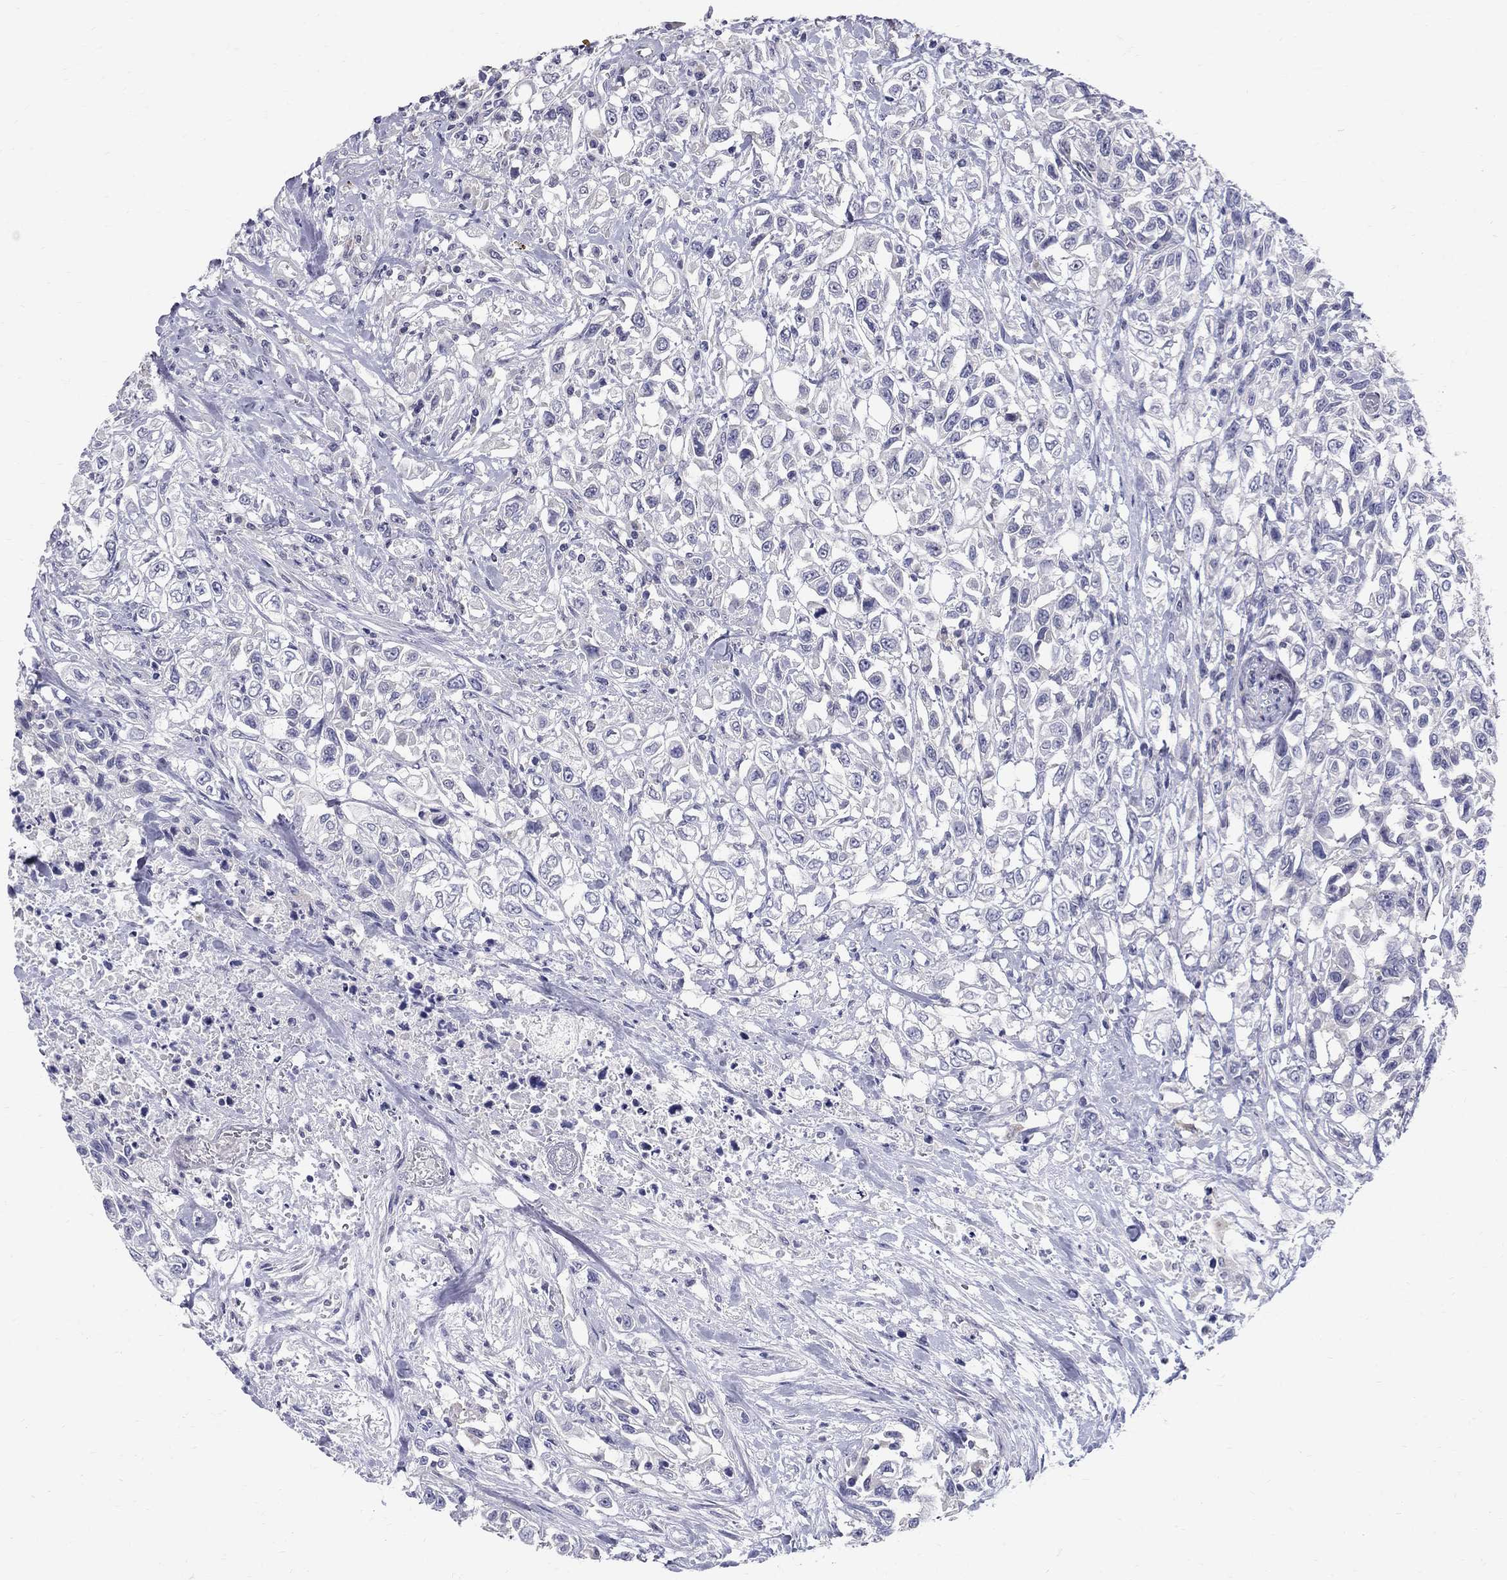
{"staining": {"intensity": "negative", "quantity": "none", "location": "none"}, "tissue": "urothelial cancer", "cell_type": "Tumor cells", "image_type": "cancer", "snomed": [{"axis": "morphology", "description": "Urothelial carcinoma, High grade"}, {"axis": "topography", "description": "Urinary bladder"}], "caption": "IHC image of neoplastic tissue: urothelial carcinoma (high-grade) stained with DAB (3,3'-diaminobenzidine) reveals no significant protein staining in tumor cells.", "gene": "TP53TG5", "patient": {"sex": "female", "age": 56}}